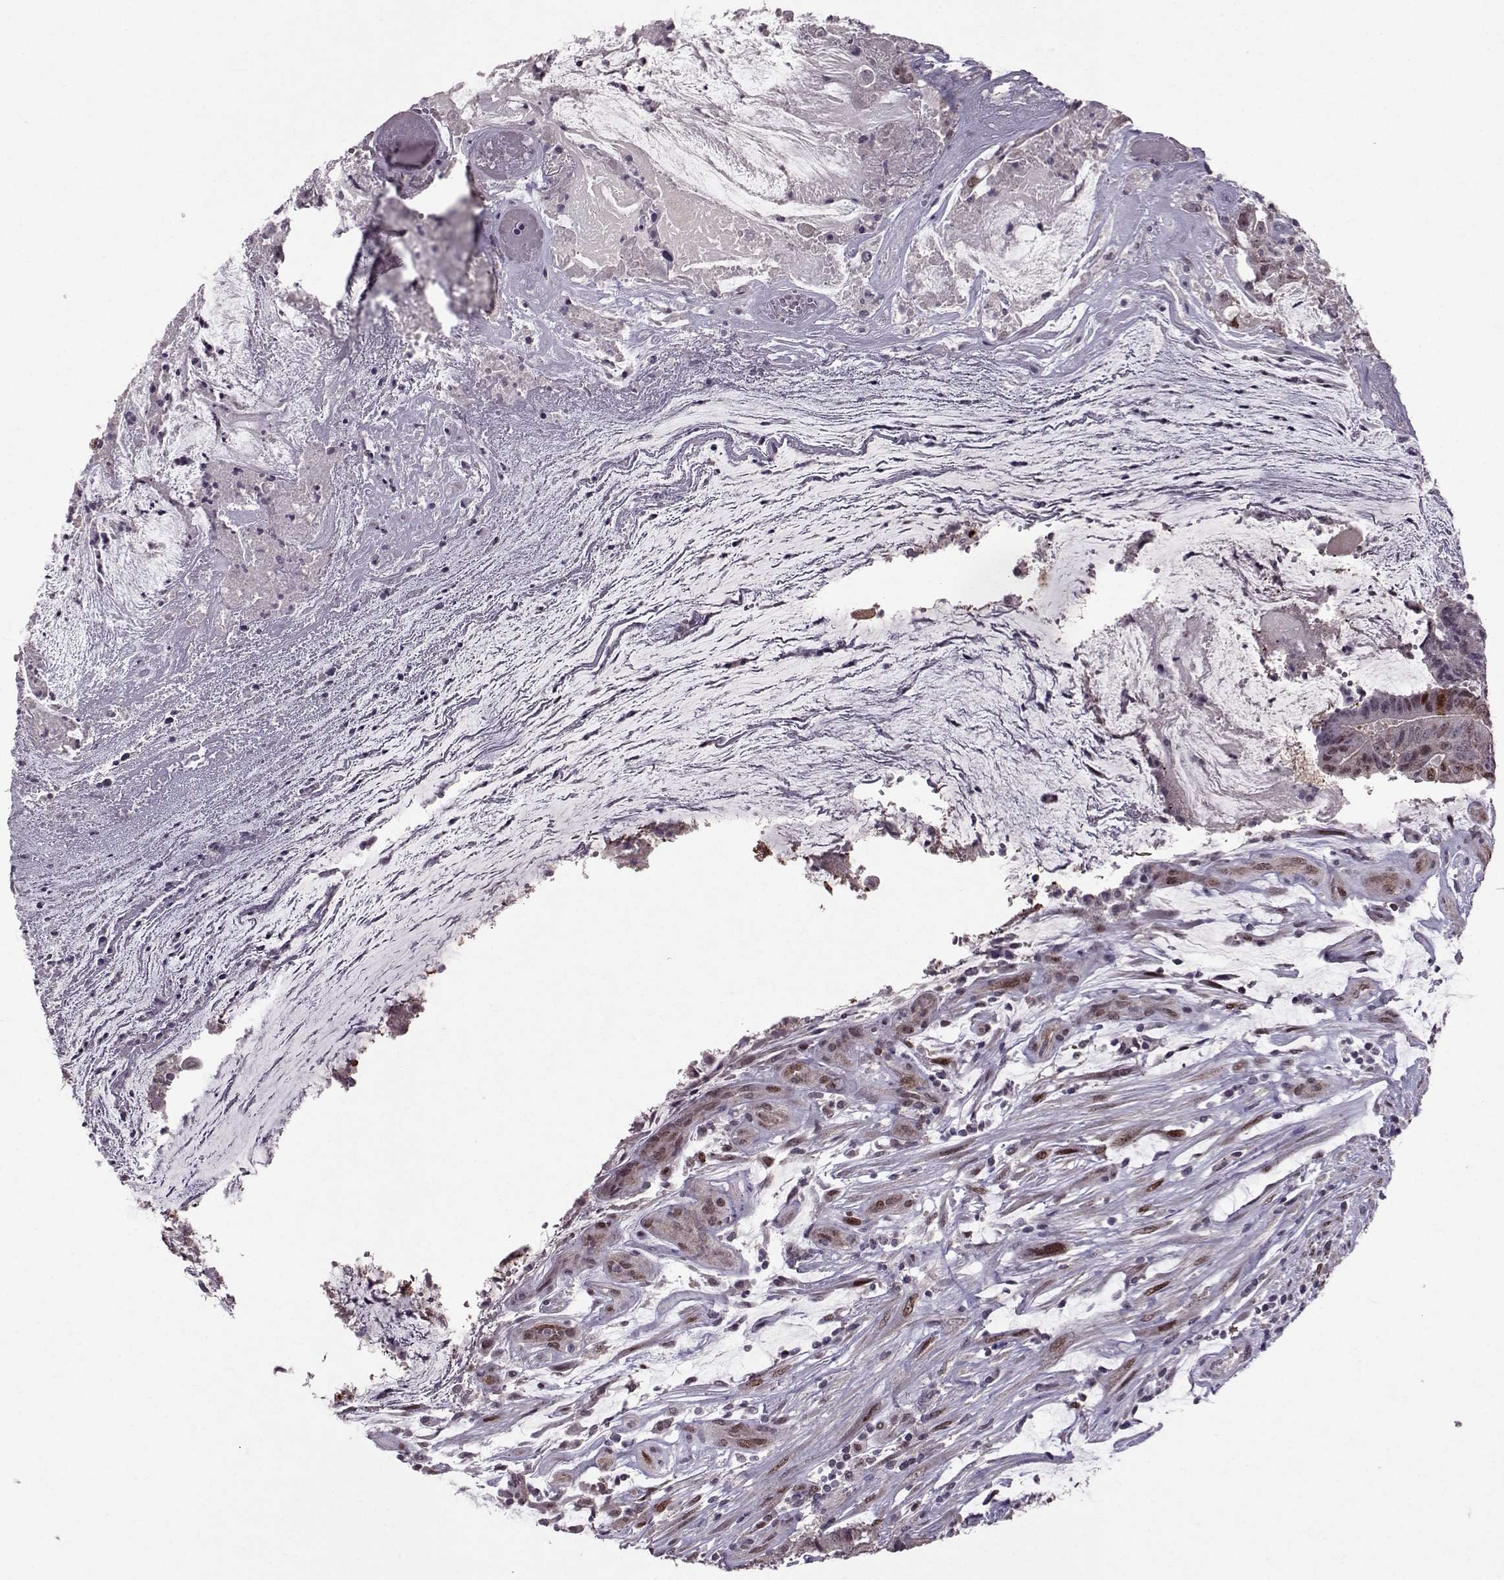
{"staining": {"intensity": "weak", "quantity": "<25%", "location": "nuclear"}, "tissue": "colorectal cancer", "cell_type": "Tumor cells", "image_type": "cancer", "snomed": [{"axis": "morphology", "description": "Adenocarcinoma, NOS"}, {"axis": "topography", "description": "Colon"}], "caption": "There is no significant staining in tumor cells of colorectal cancer.", "gene": "CDK4", "patient": {"sex": "female", "age": 43}}